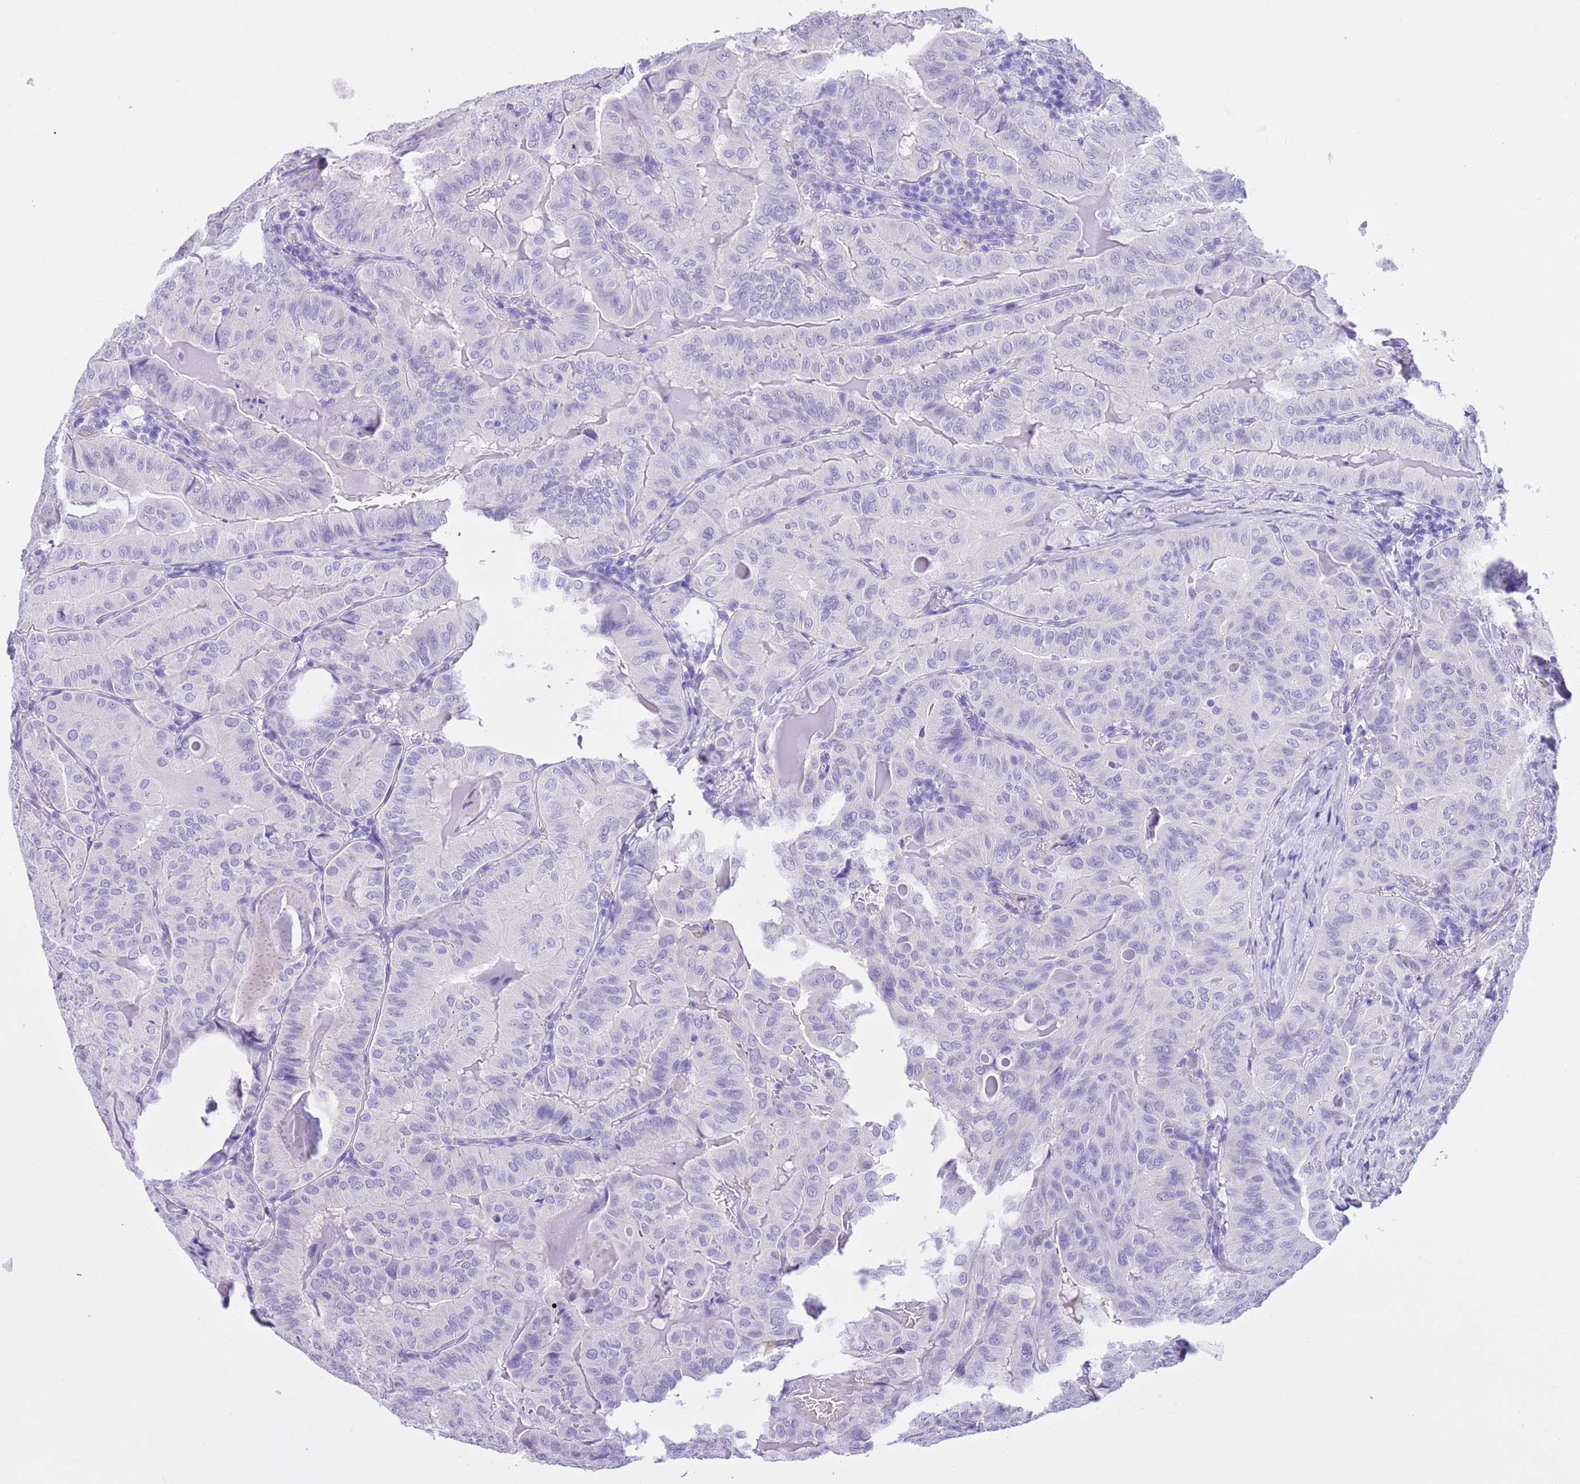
{"staining": {"intensity": "negative", "quantity": "none", "location": "none"}, "tissue": "thyroid cancer", "cell_type": "Tumor cells", "image_type": "cancer", "snomed": [{"axis": "morphology", "description": "Papillary adenocarcinoma, NOS"}, {"axis": "topography", "description": "Thyroid gland"}], "caption": "Thyroid cancer stained for a protein using immunohistochemistry (IHC) demonstrates no expression tumor cells.", "gene": "TMEM185B", "patient": {"sex": "female", "age": 68}}